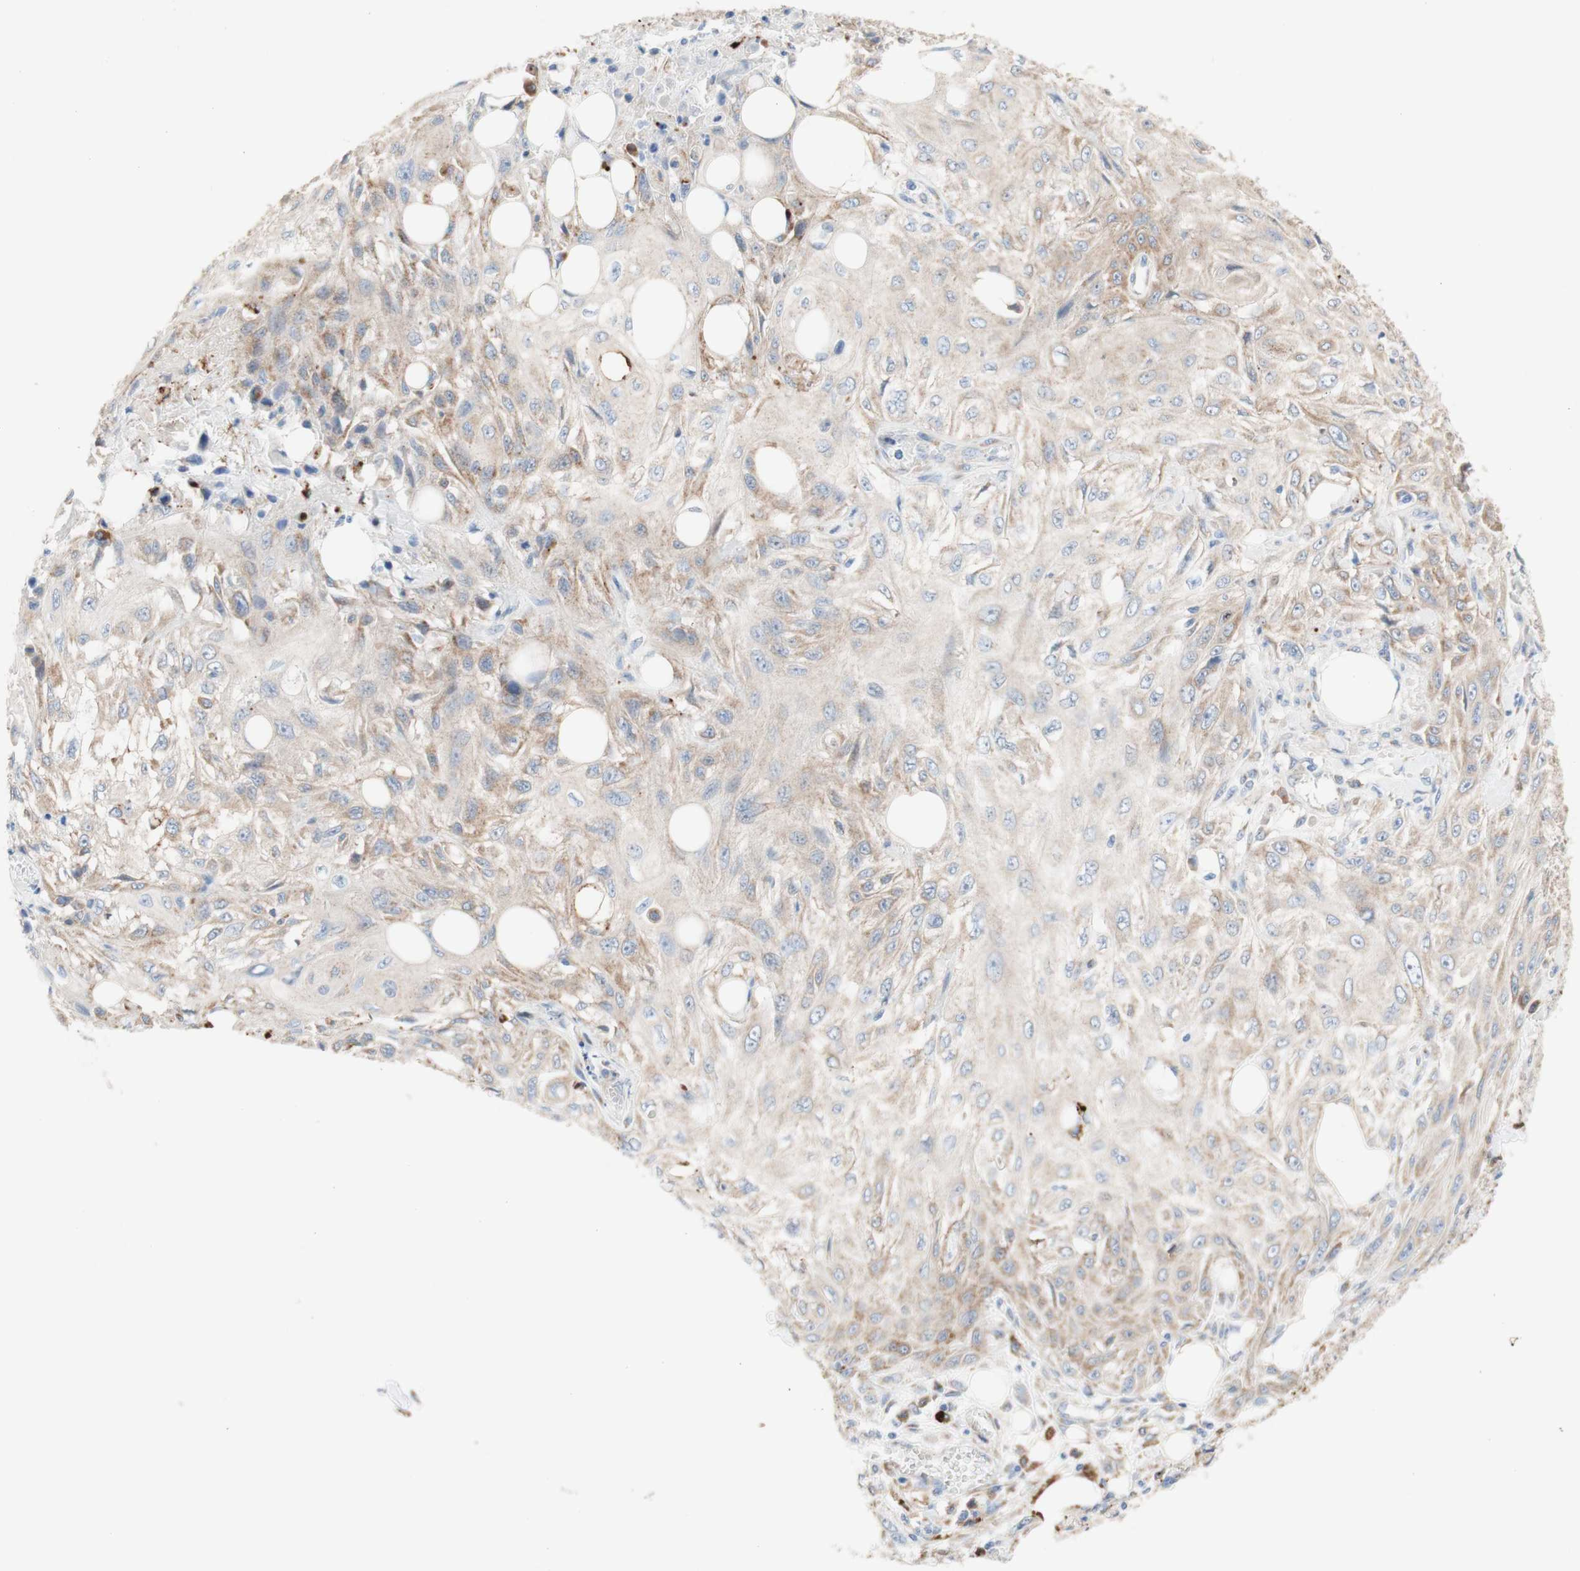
{"staining": {"intensity": "weak", "quantity": ">75%", "location": "cytoplasmic/membranous"}, "tissue": "skin cancer", "cell_type": "Tumor cells", "image_type": "cancer", "snomed": [{"axis": "morphology", "description": "Squamous cell carcinoma, NOS"}, {"axis": "topography", "description": "Skin"}], "caption": "This is an image of immunohistochemistry (IHC) staining of skin cancer (squamous cell carcinoma), which shows weak positivity in the cytoplasmic/membranous of tumor cells.", "gene": "URB2", "patient": {"sex": "male", "age": 75}}